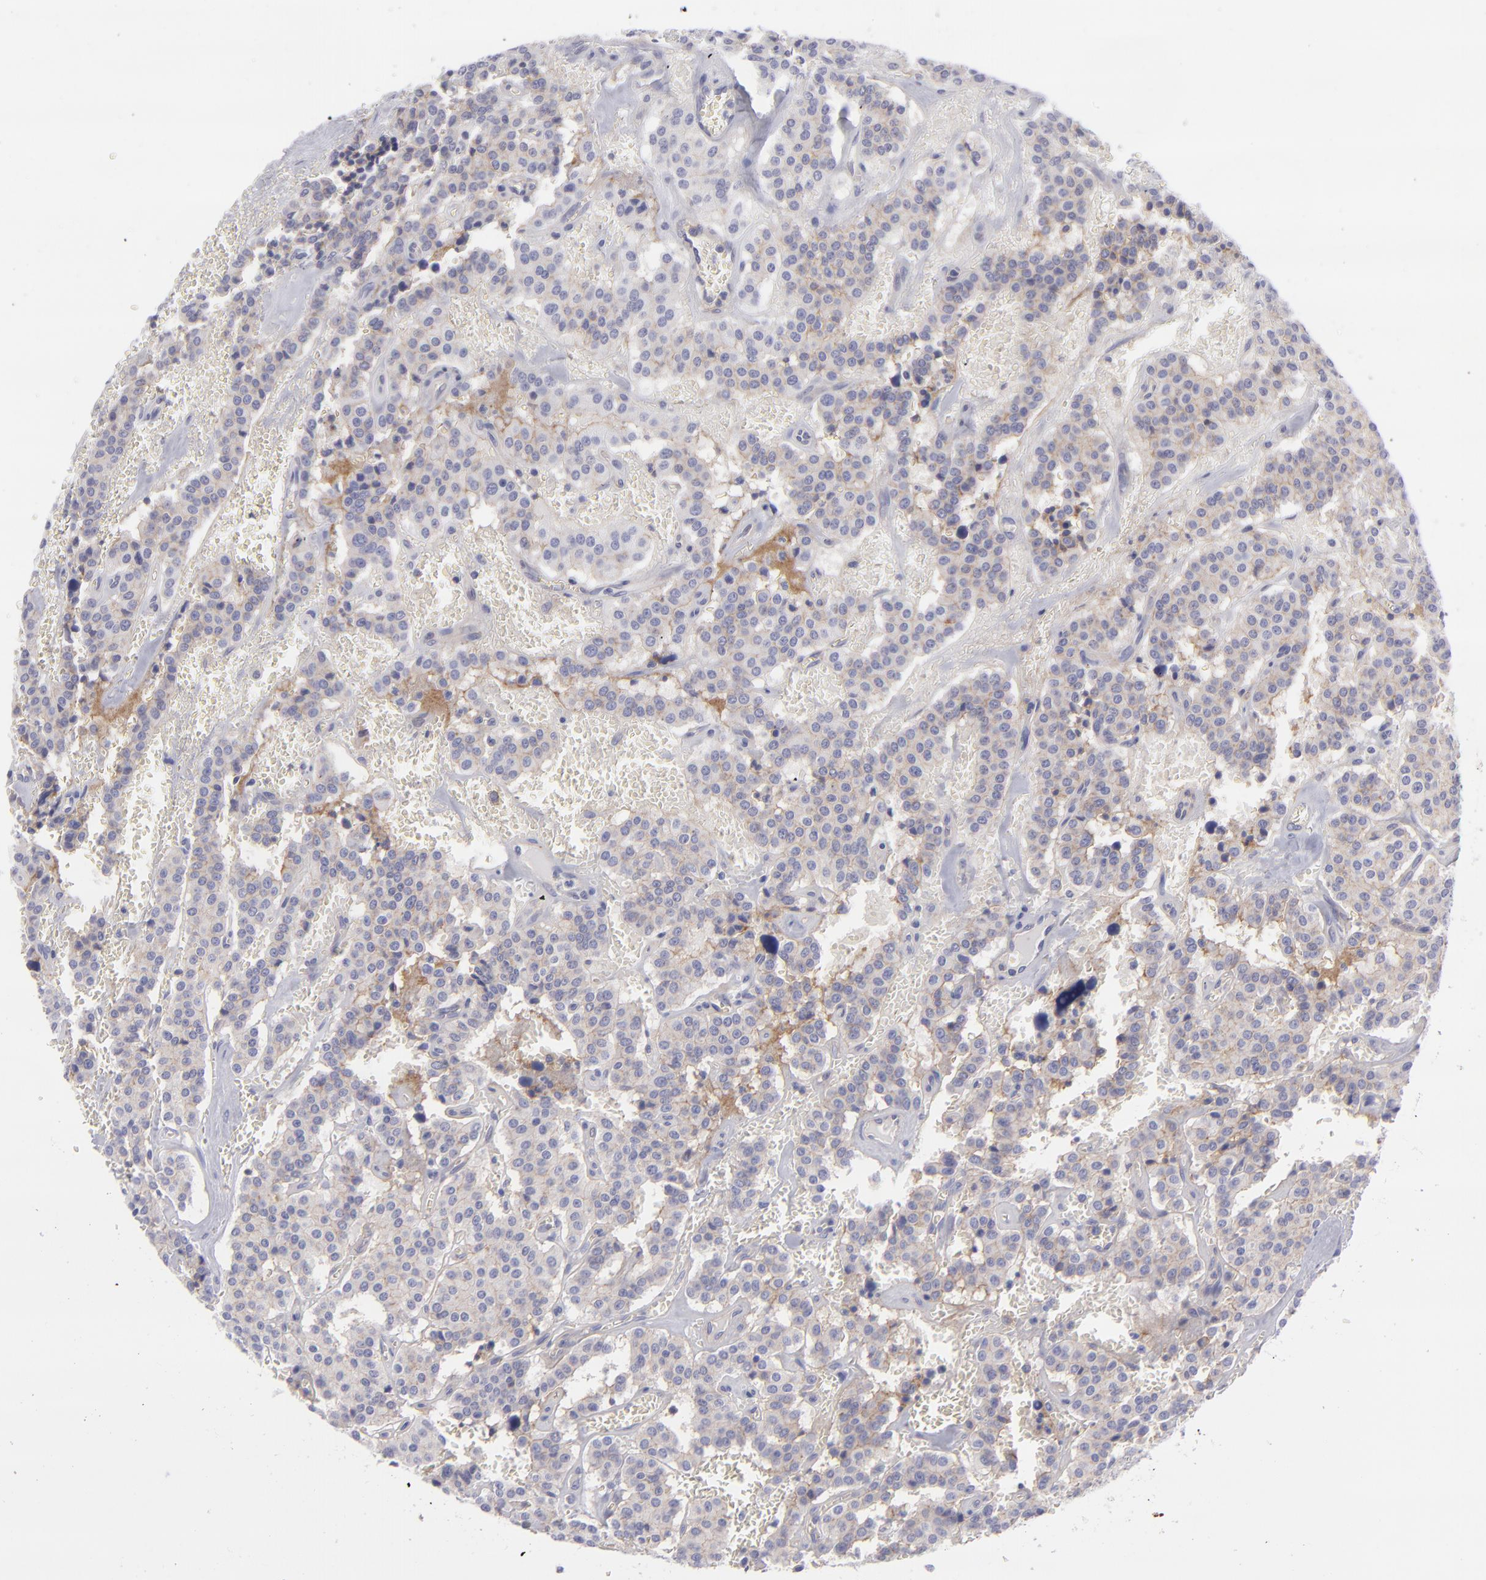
{"staining": {"intensity": "weak", "quantity": "25%-75%", "location": "cytoplasmic/membranous"}, "tissue": "carcinoid", "cell_type": "Tumor cells", "image_type": "cancer", "snomed": [{"axis": "morphology", "description": "Carcinoid, malignant, NOS"}, {"axis": "topography", "description": "Bronchus"}], "caption": "An image of carcinoid (malignant) stained for a protein displays weak cytoplasmic/membranous brown staining in tumor cells. (brown staining indicates protein expression, while blue staining denotes nuclei).", "gene": "BSG", "patient": {"sex": "male", "age": 55}}